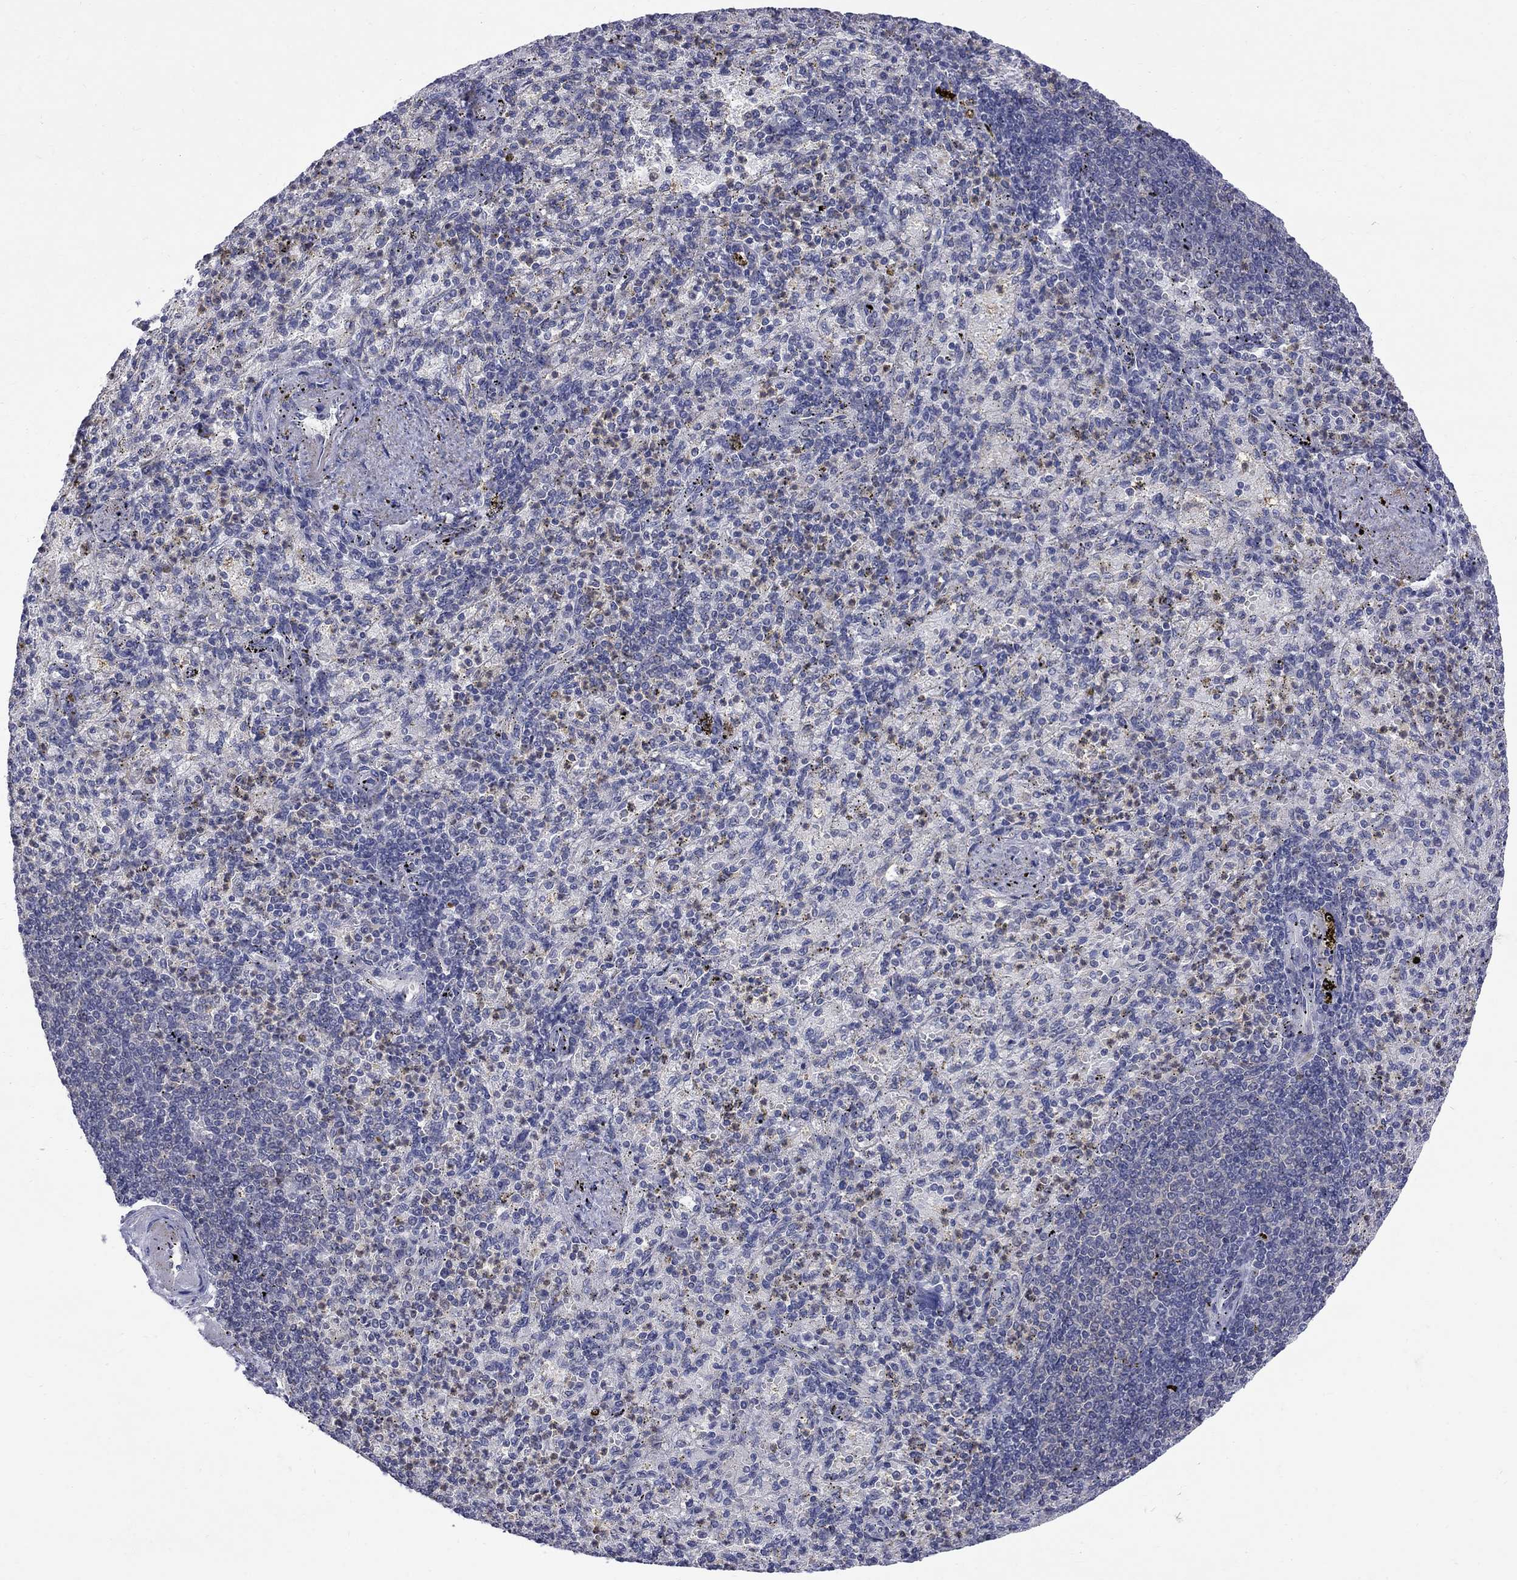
{"staining": {"intensity": "negative", "quantity": "none", "location": "none"}, "tissue": "spleen", "cell_type": "Cells in red pulp", "image_type": "normal", "snomed": [{"axis": "morphology", "description": "Normal tissue, NOS"}, {"axis": "topography", "description": "Spleen"}], "caption": "Immunohistochemistry of benign spleen reveals no expression in cells in red pulp. (DAB immunohistochemistry (IHC) visualized using brightfield microscopy, high magnification).", "gene": "HKDC1", "patient": {"sex": "female", "age": 74}}